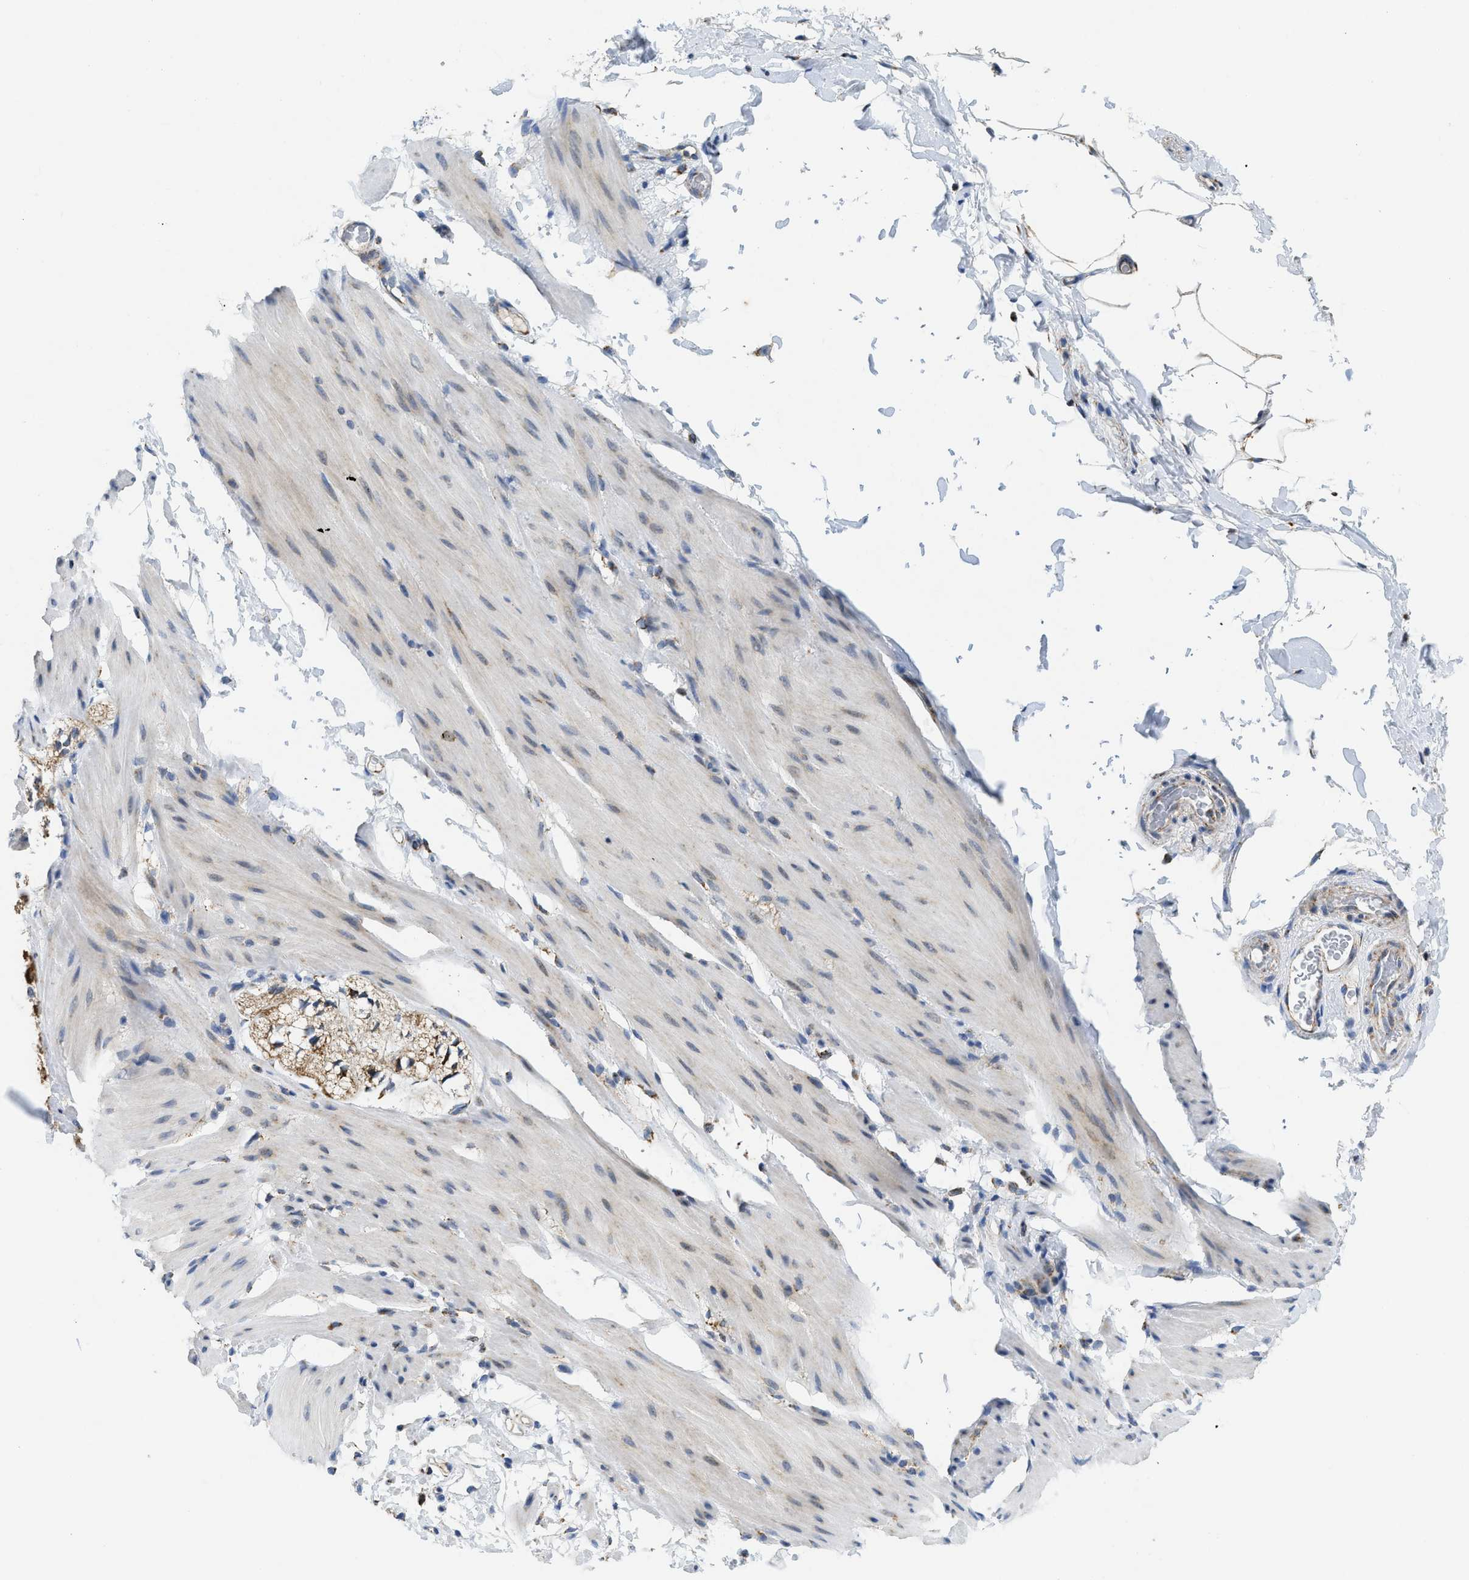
{"staining": {"intensity": "weak", "quantity": "<25%", "location": "cytoplasmic/membranous"}, "tissue": "smooth muscle", "cell_type": "Smooth muscle cells", "image_type": "normal", "snomed": [{"axis": "morphology", "description": "Normal tissue, NOS"}, {"axis": "topography", "description": "Smooth muscle"}, {"axis": "topography", "description": "Colon"}], "caption": "The micrograph demonstrates no significant expression in smooth muscle cells of smooth muscle. Brightfield microscopy of immunohistochemistry (IHC) stained with DAB (3,3'-diaminobenzidine) (brown) and hematoxylin (blue), captured at high magnification.", "gene": "GATD3", "patient": {"sex": "male", "age": 67}}